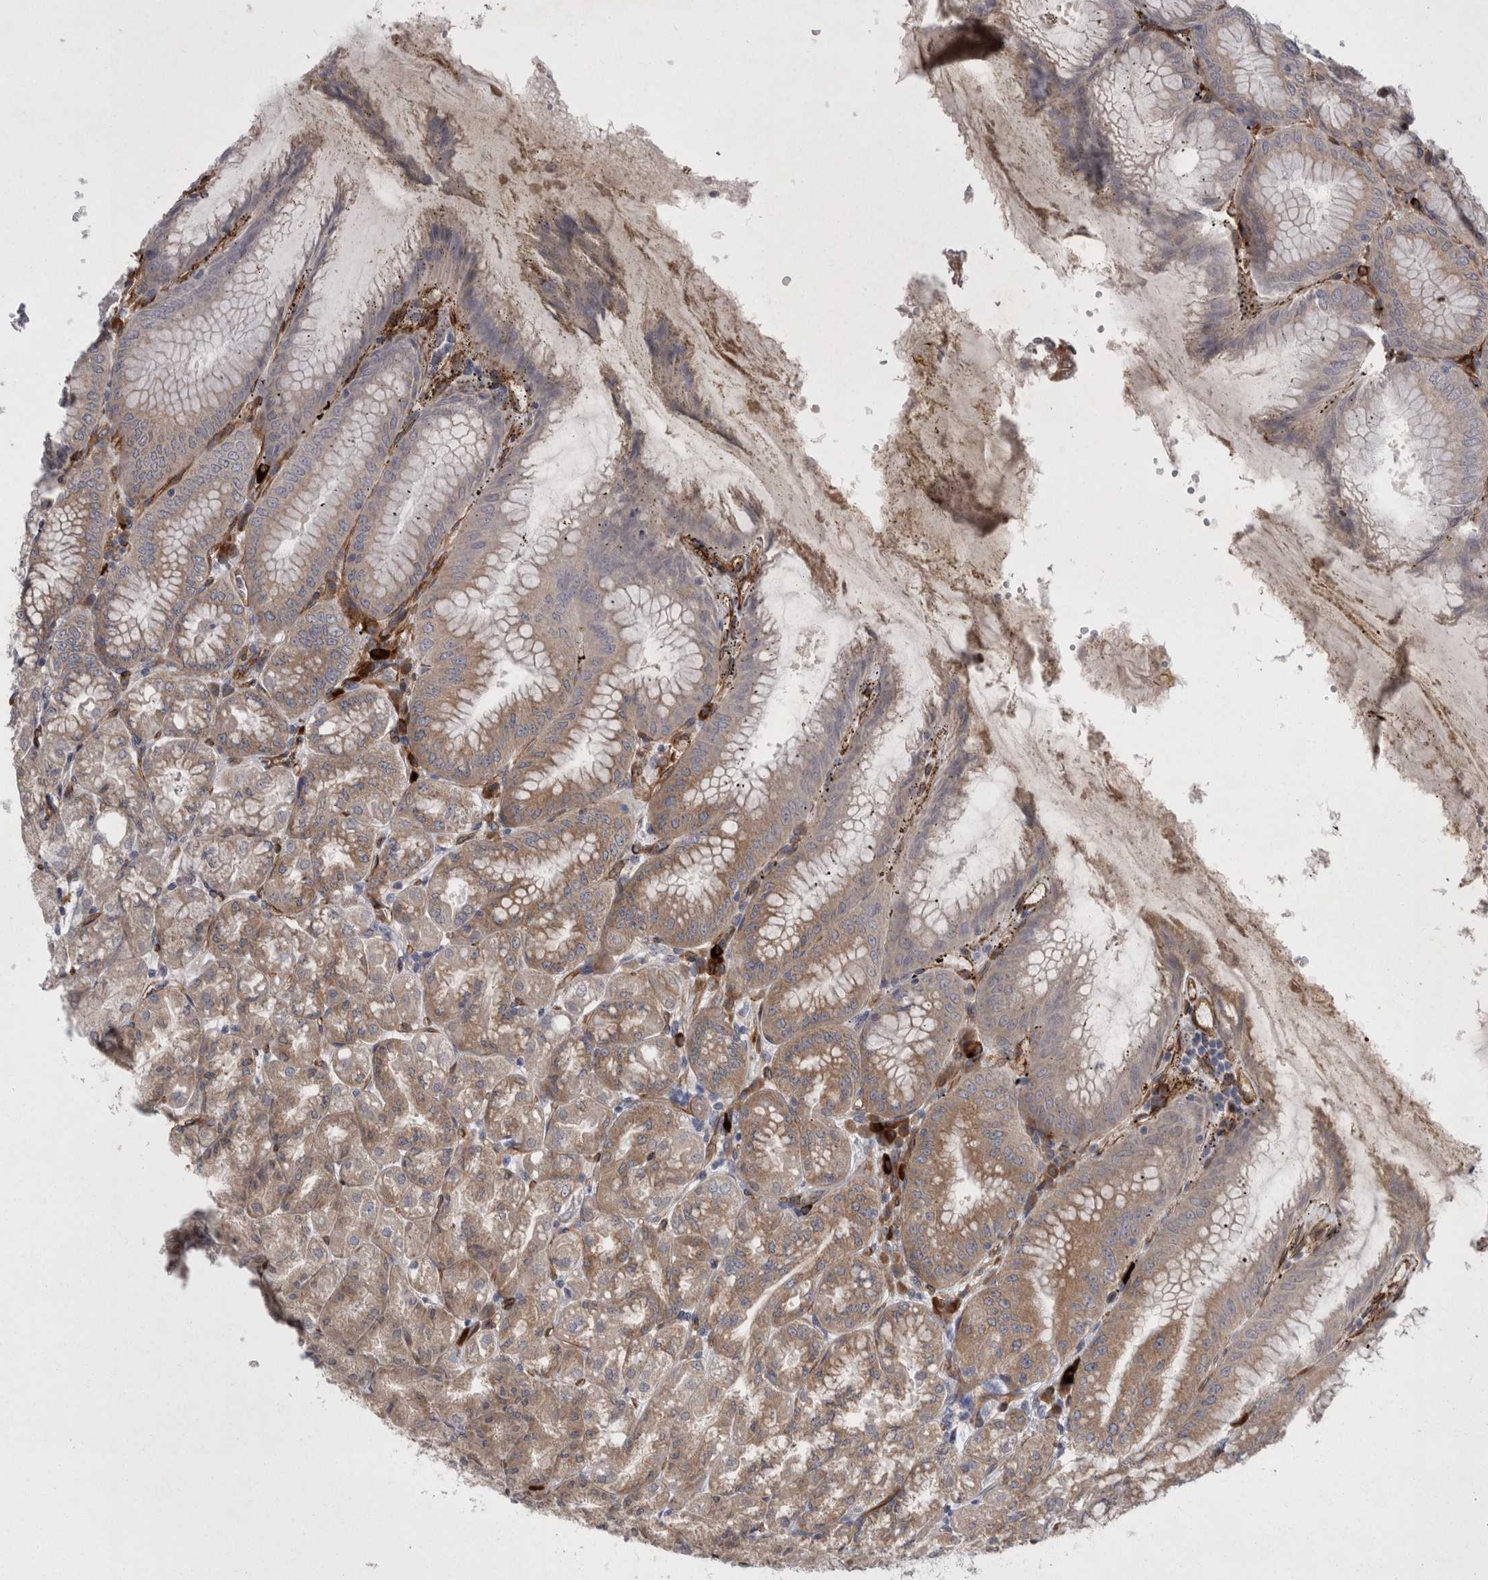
{"staining": {"intensity": "moderate", "quantity": ">75%", "location": "cytoplasmic/membranous"}, "tissue": "stomach", "cell_type": "Glandular cells", "image_type": "normal", "snomed": [{"axis": "morphology", "description": "Normal tissue, NOS"}, {"axis": "topography", "description": "Stomach, lower"}], "caption": "Immunohistochemical staining of unremarkable human stomach shows moderate cytoplasmic/membranous protein positivity in approximately >75% of glandular cells.", "gene": "DDX6", "patient": {"sex": "male", "age": 71}}